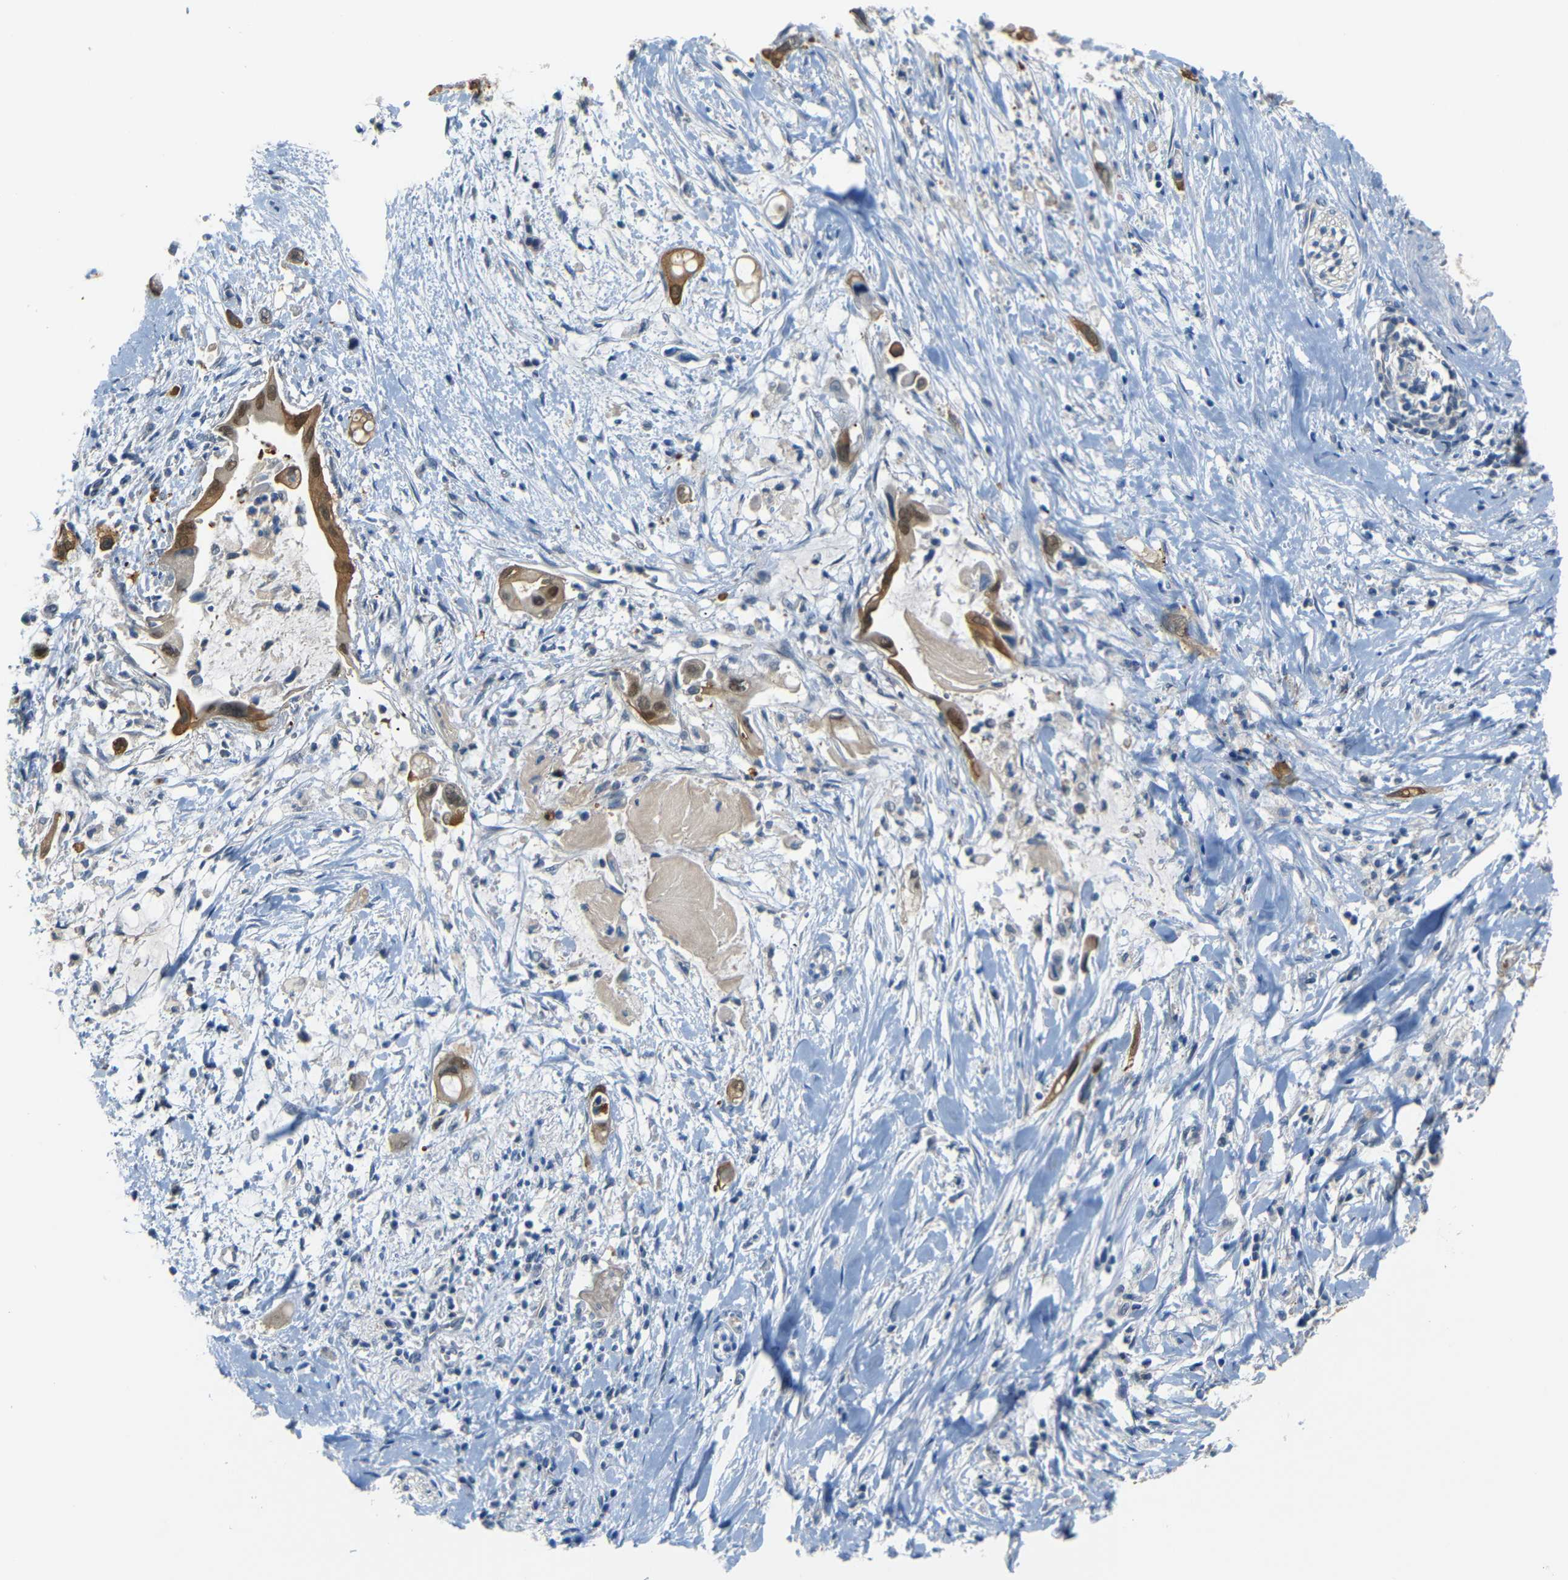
{"staining": {"intensity": "moderate", "quantity": ">75%", "location": "cytoplasmic/membranous"}, "tissue": "pancreatic cancer", "cell_type": "Tumor cells", "image_type": "cancer", "snomed": [{"axis": "morphology", "description": "Adenocarcinoma, NOS"}, {"axis": "topography", "description": "Pancreas"}], "caption": "An IHC histopathology image of neoplastic tissue is shown. Protein staining in brown highlights moderate cytoplasmic/membranous positivity in pancreatic cancer (adenocarcinoma) within tumor cells.", "gene": "SFN", "patient": {"sex": "male", "age": 55}}